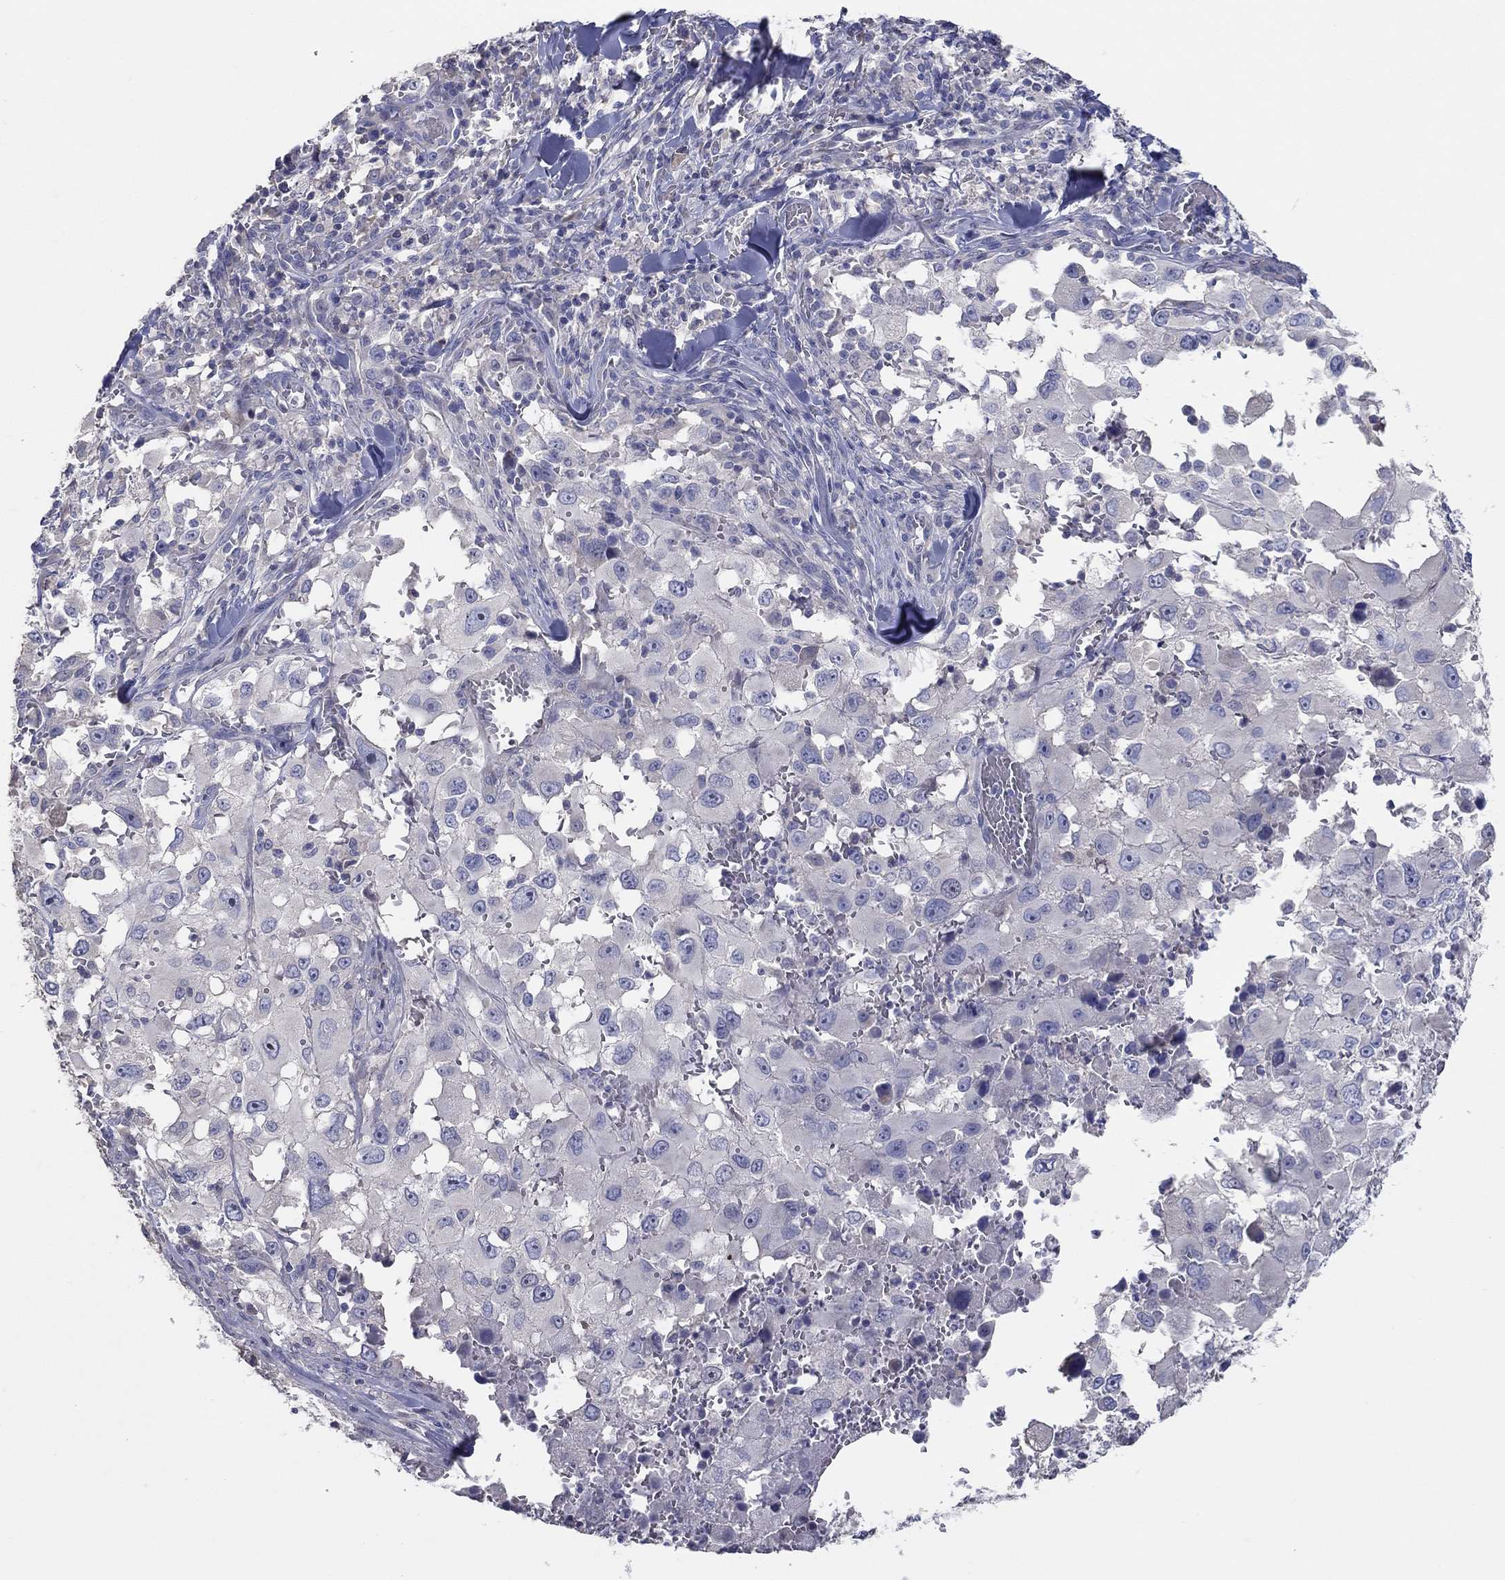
{"staining": {"intensity": "negative", "quantity": "none", "location": "none"}, "tissue": "melanoma", "cell_type": "Tumor cells", "image_type": "cancer", "snomed": [{"axis": "morphology", "description": "Malignant melanoma, Metastatic site"}, {"axis": "topography", "description": "Lymph node"}], "caption": "A micrograph of malignant melanoma (metastatic site) stained for a protein exhibits no brown staining in tumor cells.", "gene": "DOCK3", "patient": {"sex": "male", "age": 50}}